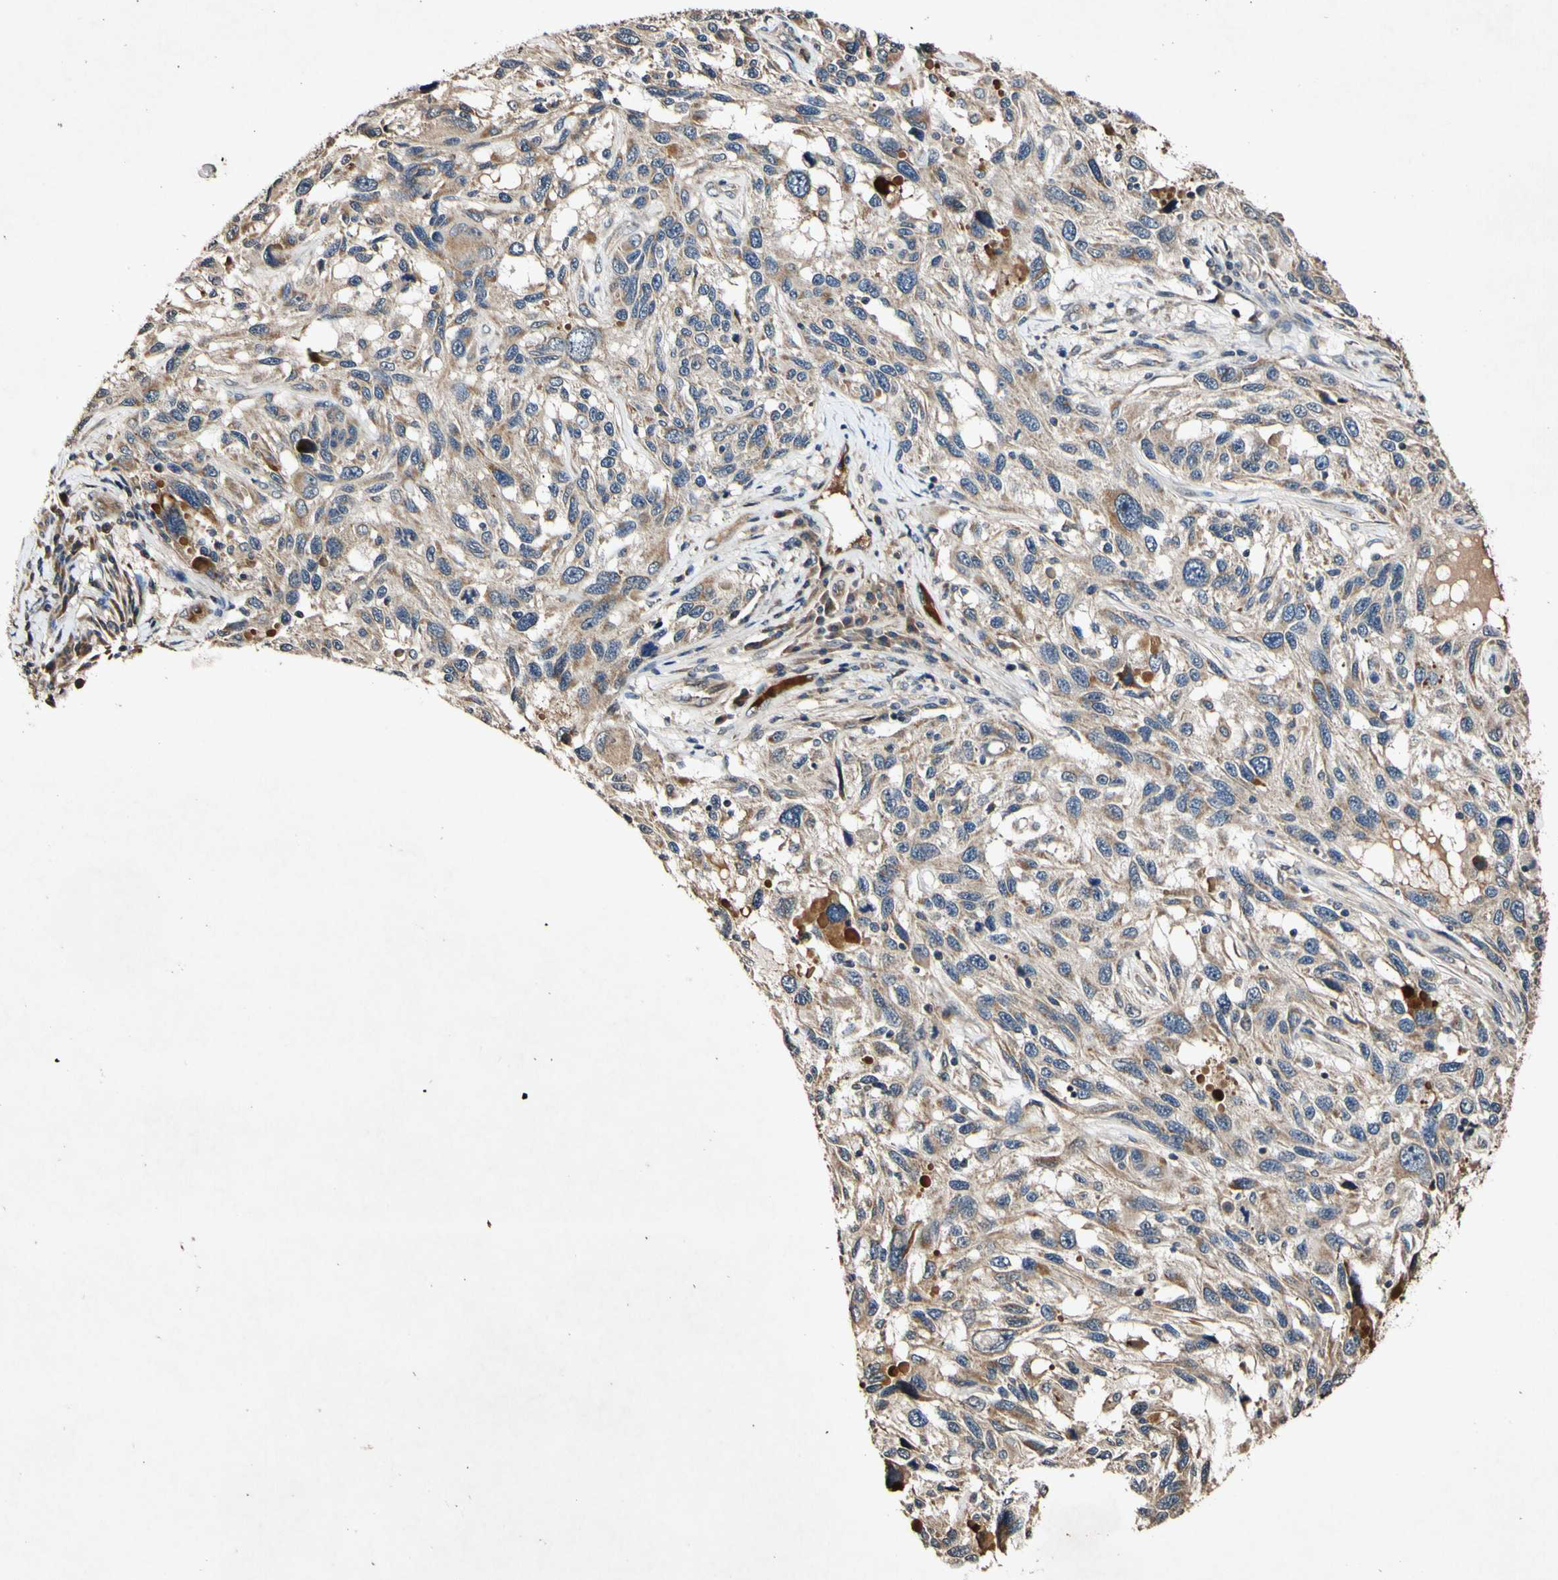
{"staining": {"intensity": "moderate", "quantity": ">75%", "location": "cytoplasmic/membranous"}, "tissue": "melanoma", "cell_type": "Tumor cells", "image_type": "cancer", "snomed": [{"axis": "morphology", "description": "Malignant melanoma, NOS"}, {"axis": "topography", "description": "Skin"}], "caption": "Brown immunohistochemical staining in melanoma displays moderate cytoplasmic/membranous expression in approximately >75% of tumor cells. (Stains: DAB in brown, nuclei in blue, Microscopy: brightfield microscopy at high magnification).", "gene": "PLAT", "patient": {"sex": "male", "age": 53}}